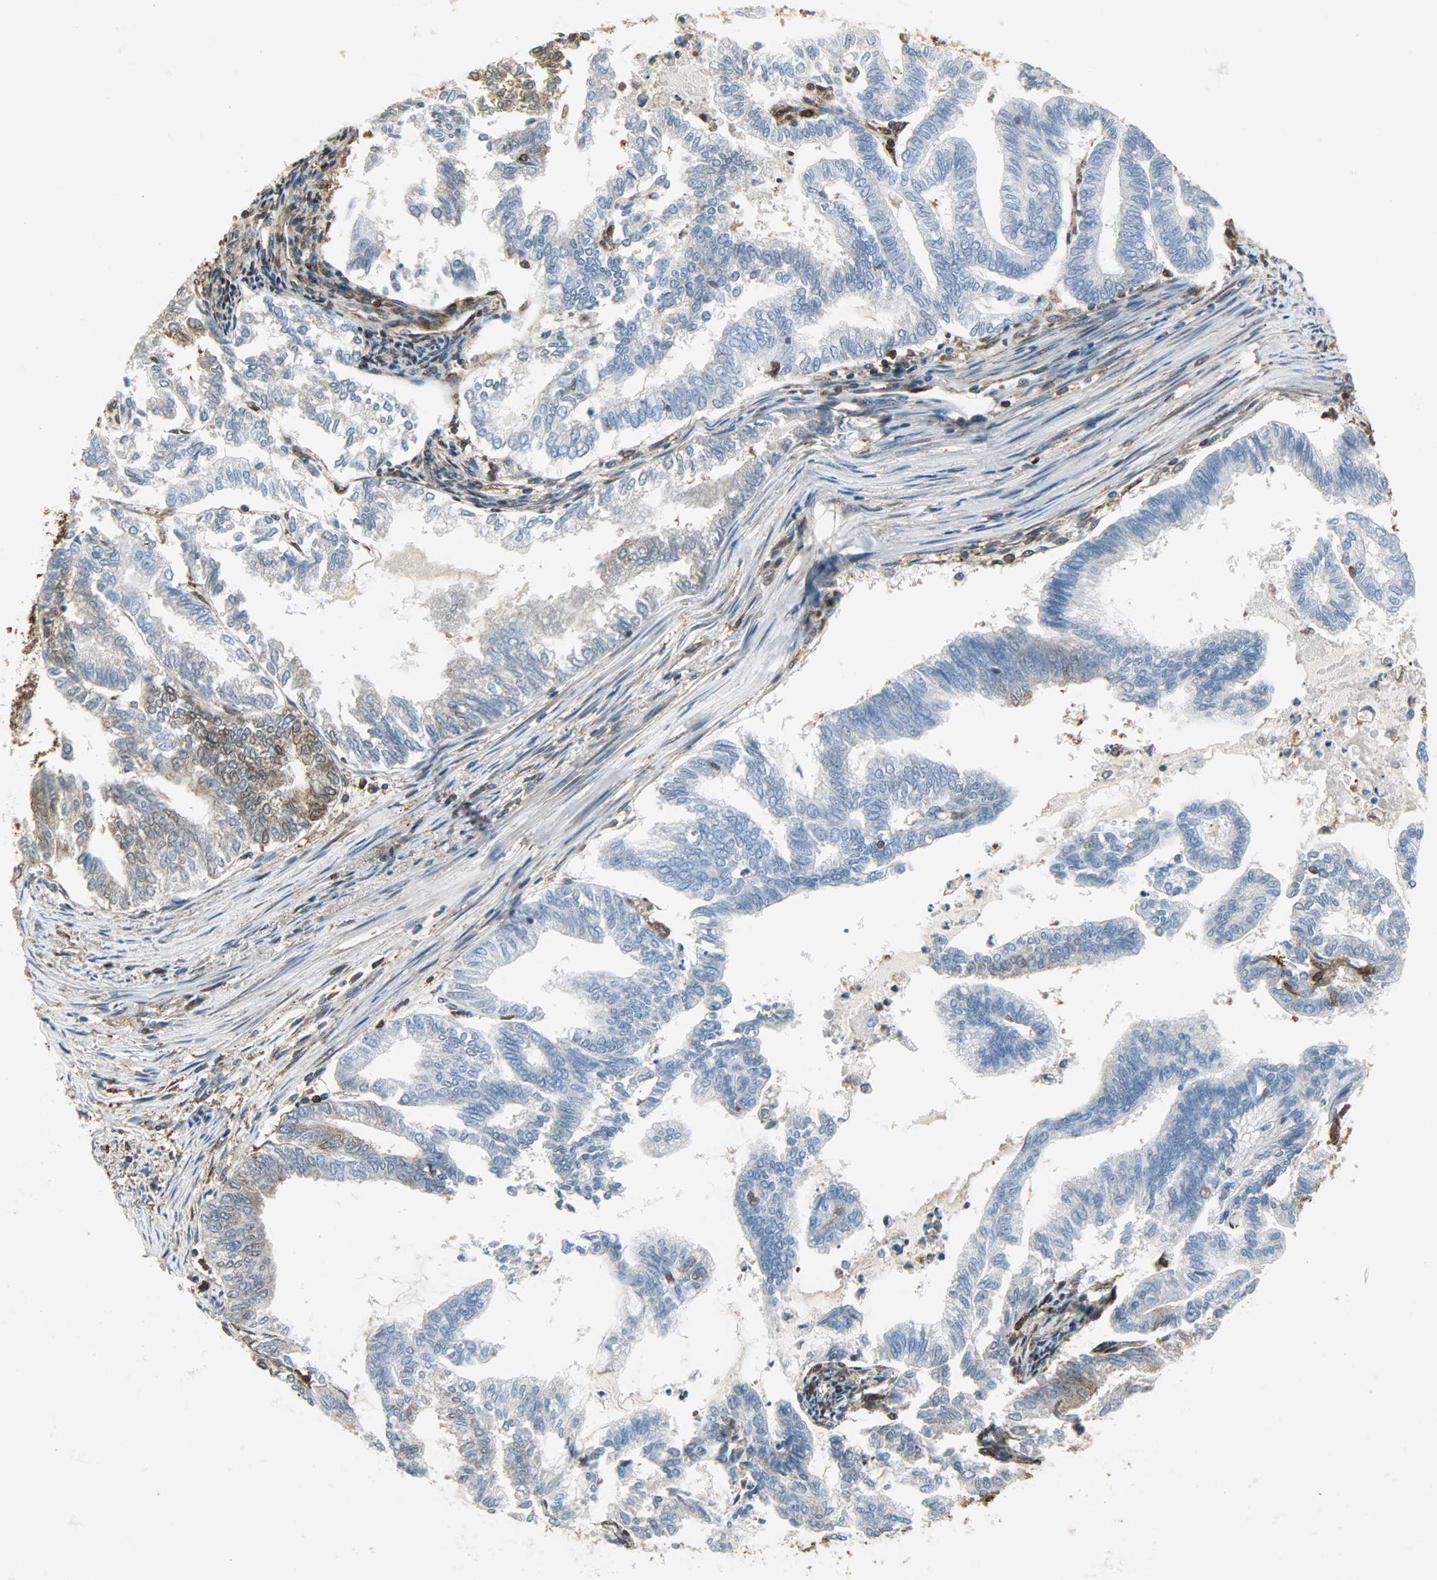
{"staining": {"intensity": "moderate", "quantity": "25%-75%", "location": "cytoplasmic/membranous,nuclear"}, "tissue": "endometrial cancer", "cell_type": "Tumor cells", "image_type": "cancer", "snomed": [{"axis": "morphology", "description": "Adenocarcinoma, NOS"}, {"axis": "topography", "description": "Endometrium"}], "caption": "IHC staining of adenocarcinoma (endometrial), which displays medium levels of moderate cytoplasmic/membranous and nuclear staining in approximately 25%-75% of tumor cells indicating moderate cytoplasmic/membranous and nuclear protein positivity. The staining was performed using DAB (brown) for protein detection and nuclei were counterstained in hematoxylin (blue).", "gene": "LDHB", "patient": {"sex": "female", "age": 79}}